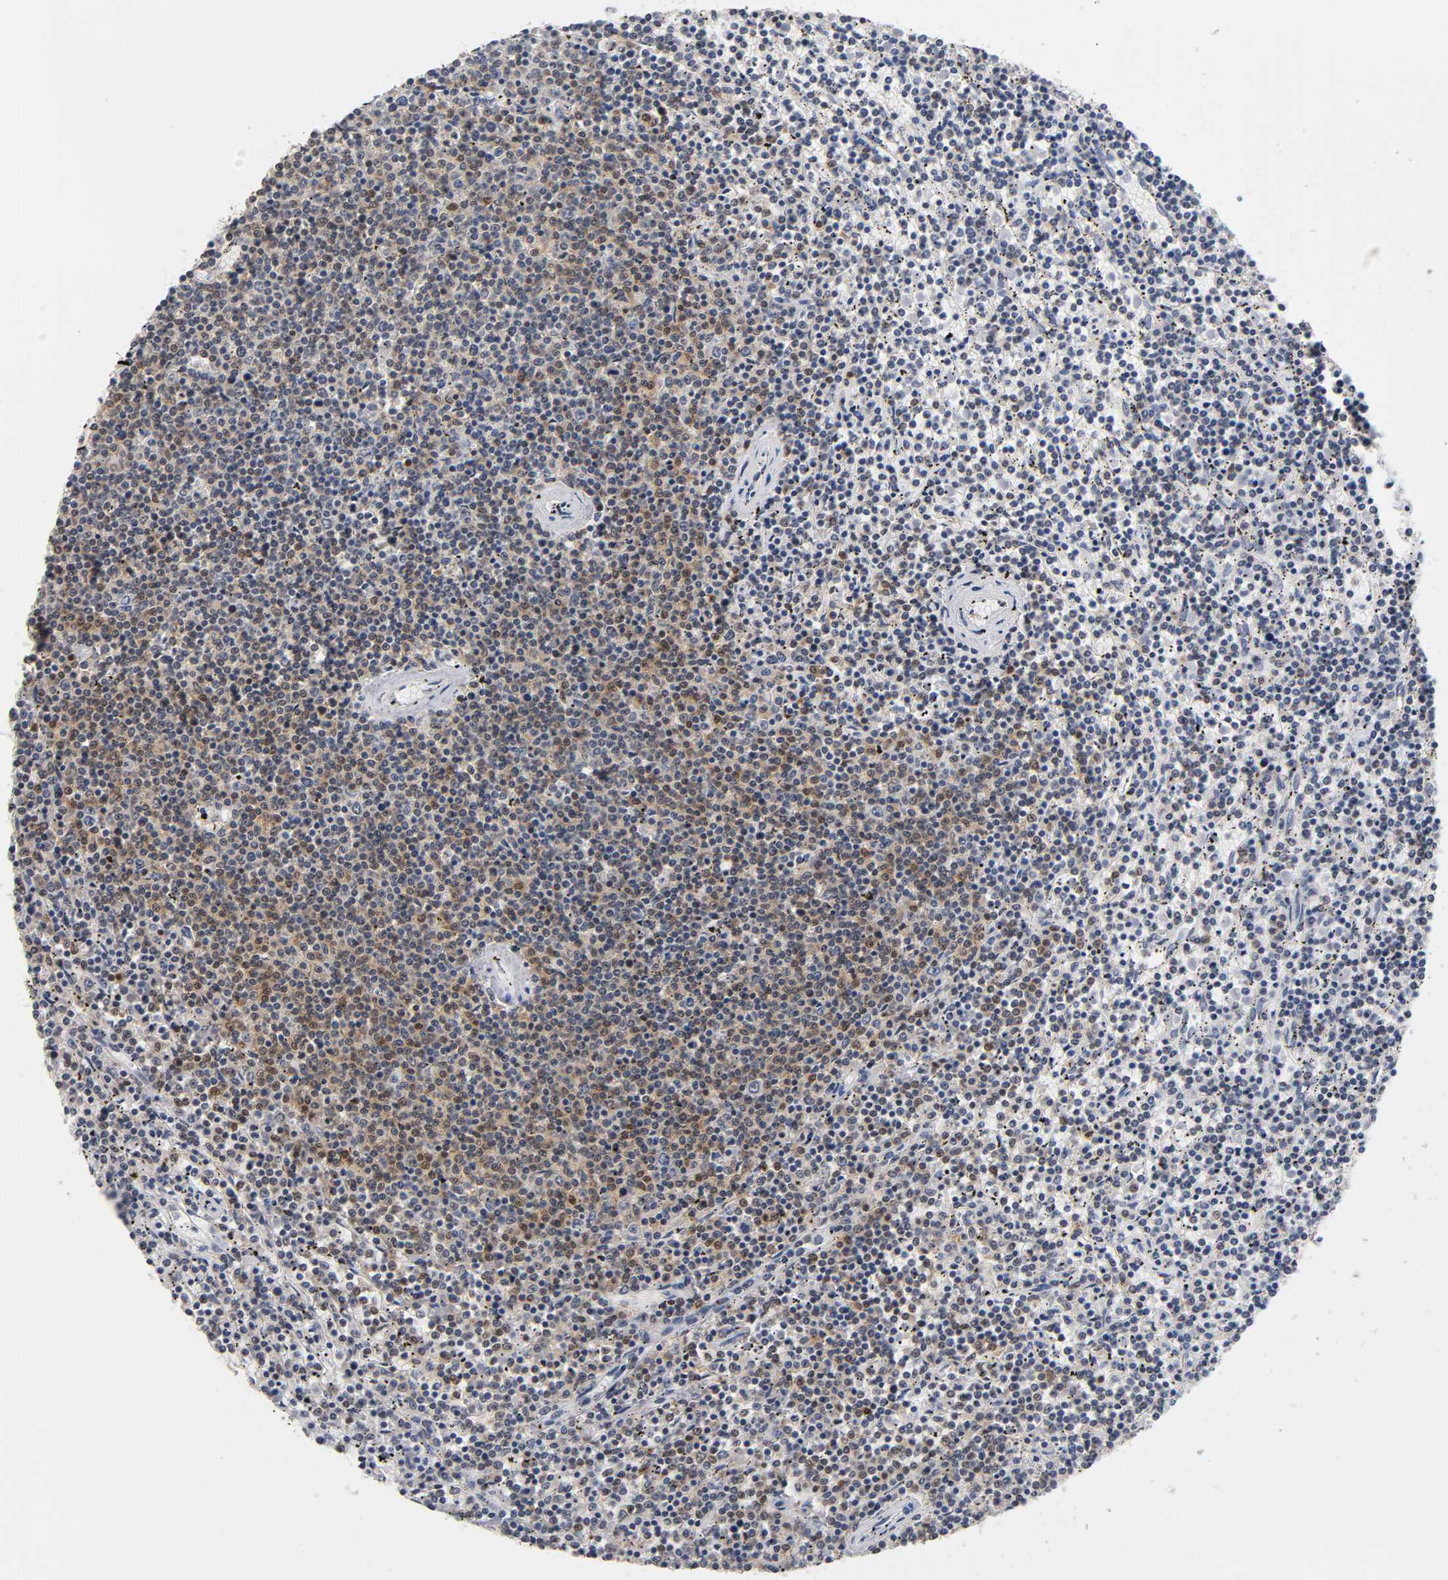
{"staining": {"intensity": "moderate", "quantity": "25%-75%", "location": "nuclear"}, "tissue": "lymphoma", "cell_type": "Tumor cells", "image_type": "cancer", "snomed": [{"axis": "morphology", "description": "Malignant lymphoma, non-Hodgkin's type, Low grade"}, {"axis": "topography", "description": "Spleen"}], "caption": "Protein staining shows moderate nuclear positivity in about 25%-75% of tumor cells in low-grade malignant lymphoma, non-Hodgkin's type.", "gene": "NFATC1", "patient": {"sex": "female", "age": 50}}